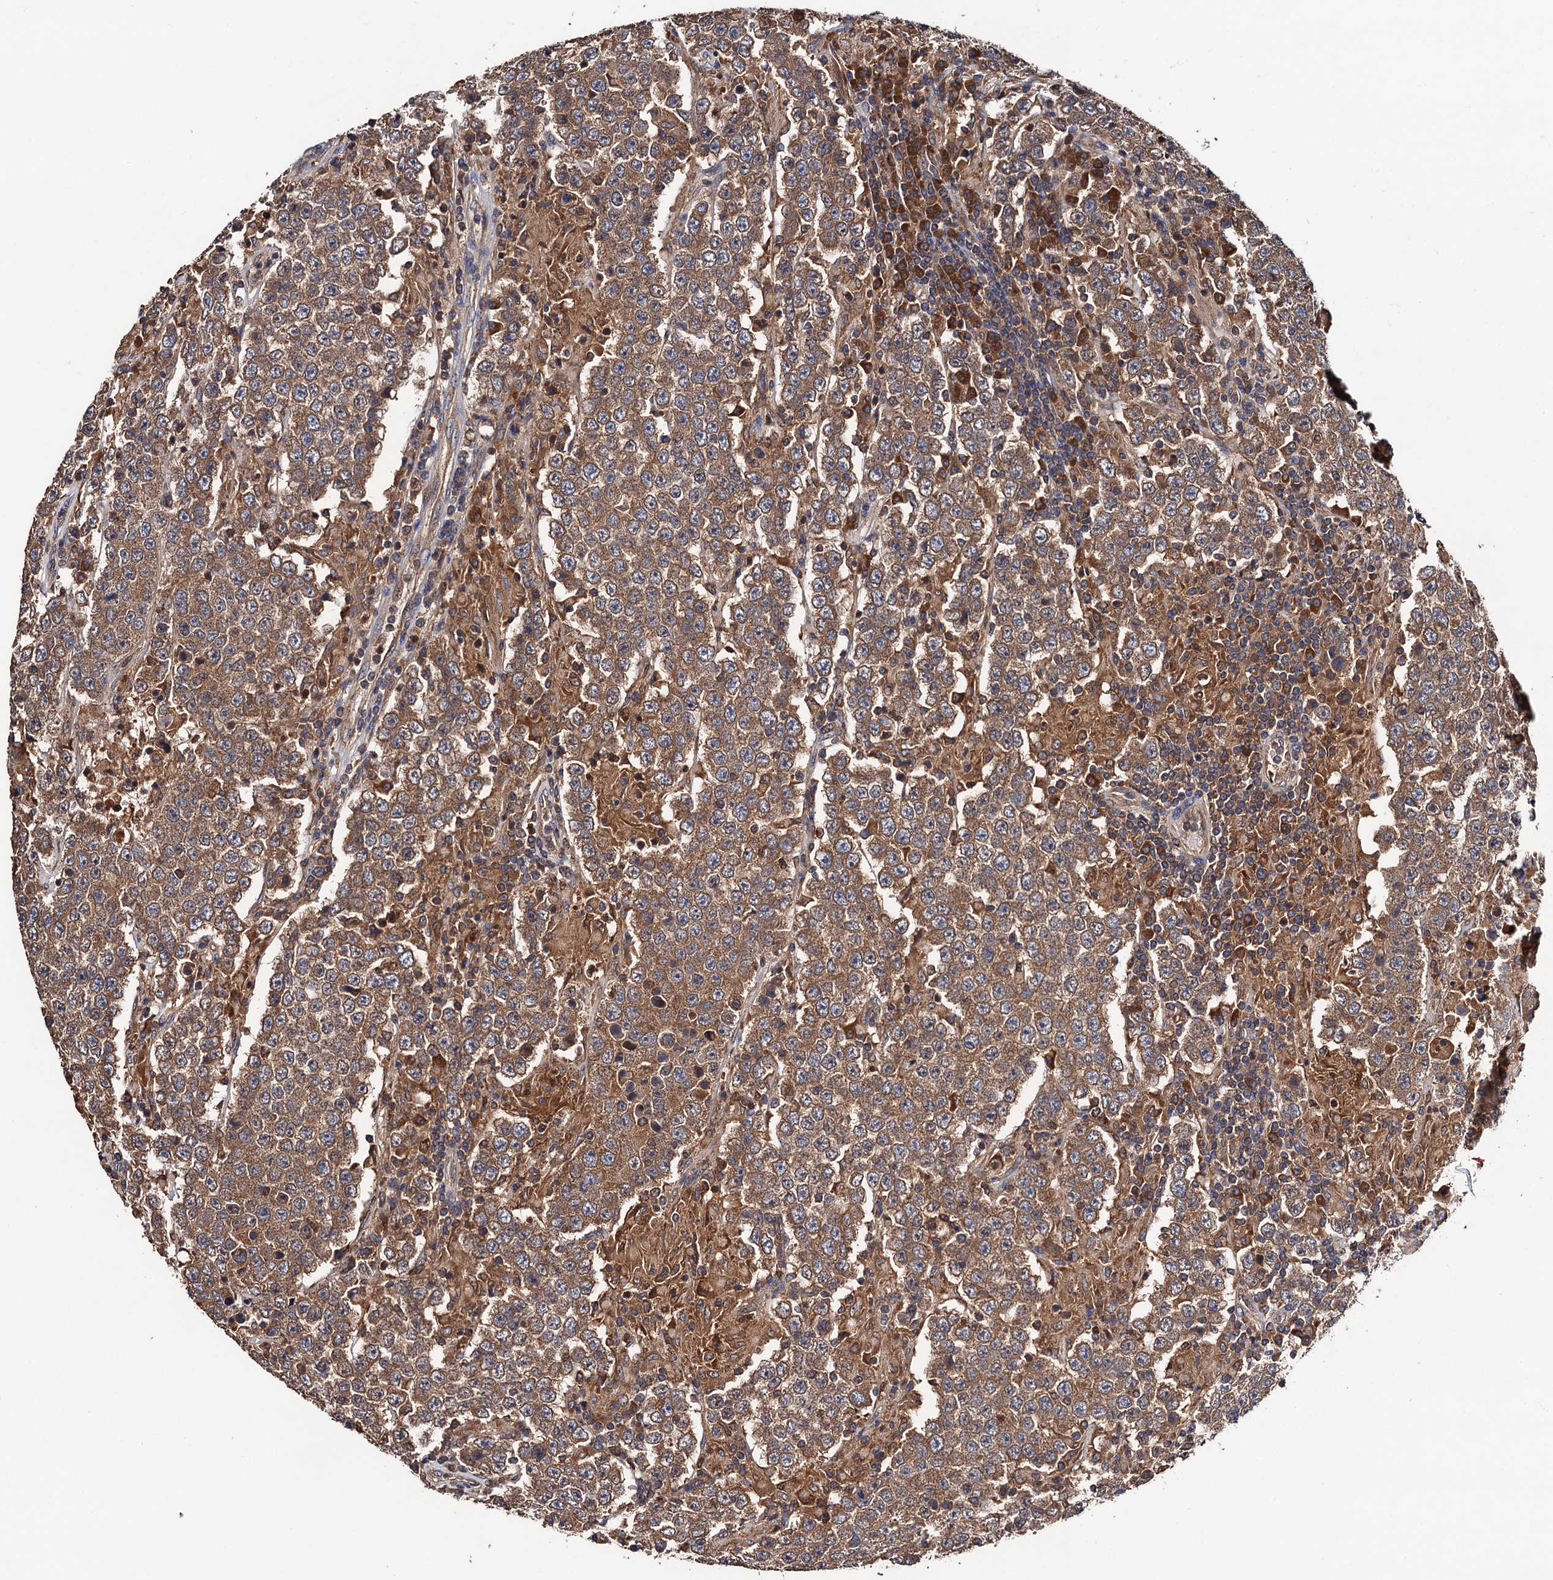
{"staining": {"intensity": "moderate", "quantity": ">75%", "location": "cytoplasmic/membranous"}, "tissue": "testis cancer", "cell_type": "Tumor cells", "image_type": "cancer", "snomed": [{"axis": "morphology", "description": "Normal tissue, NOS"}, {"axis": "morphology", "description": "Urothelial carcinoma, High grade"}, {"axis": "morphology", "description": "Seminoma, NOS"}, {"axis": "morphology", "description": "Carcinoma, Embryonal, NOS"}, {"axis": "topography", "description": "Urinary bladder"}, {"axis": "topography", "description": "Testis"}], "caption": "Testis seminoma tissue demonstrates moderate cytoplasmic/membranous staining in approximately >75% of tumor cells", "gene": "RGS11", "patient": {"sex": "male", "age": 41}}